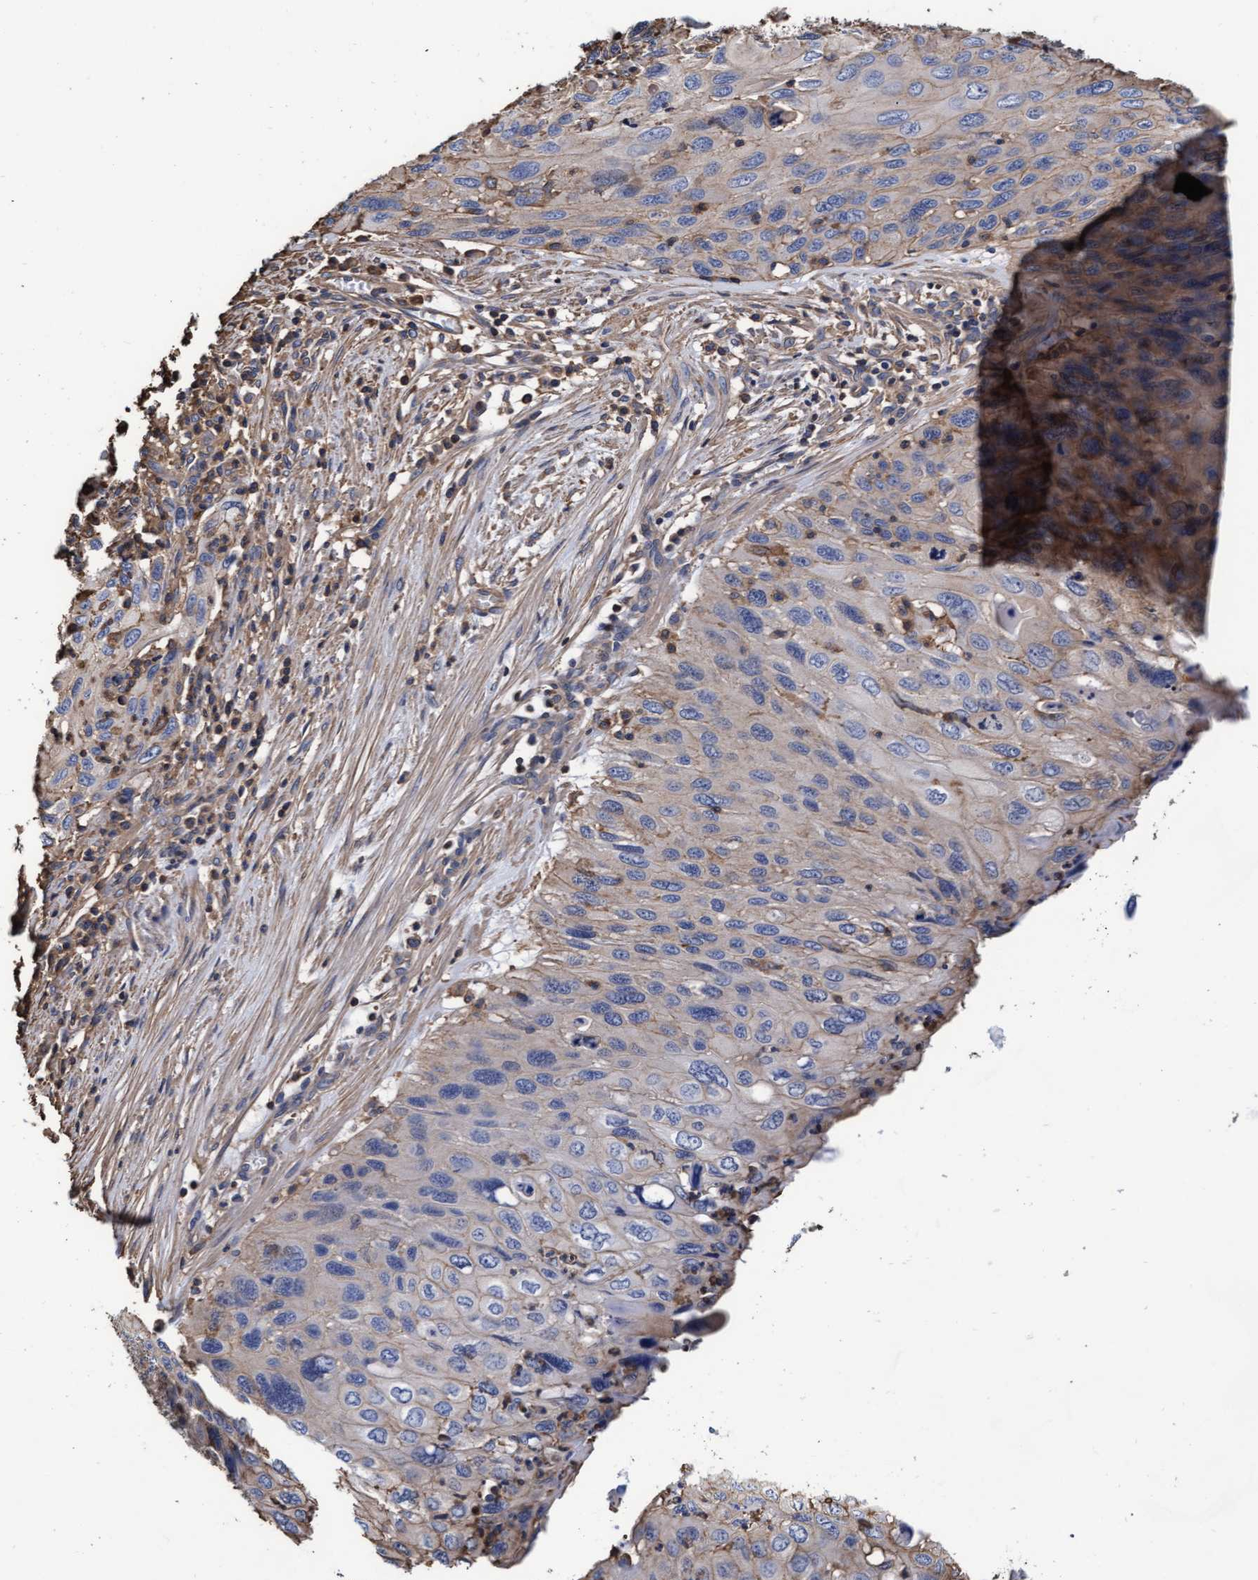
{"staining": {"intensity": "weak", "quantity": "<25%", "location": "cytoplasmic/membranous"}, "tissue": "cervical cancer", "cell_type": "Tumor cells", "image_type": "cancer", "snomed": [{"axis": "morphology", "description": "Squamous cell carcinoma, NOS"}, {"axis": "topography", "description": "Cervix"}], "caption": "A high-resolution photomicrograph shows immunohistochemistry staining of cervical squamous cell carcinoma, which demonstrates no significant staining in tumor cells. The staining is performed using DAB (3,3'-diaminobenzidine) brown chromogen with nuclei counter-stained in using hematoxylin.", "gene": "GRHPR", "patient": {"sex": "female", "age": 70}}